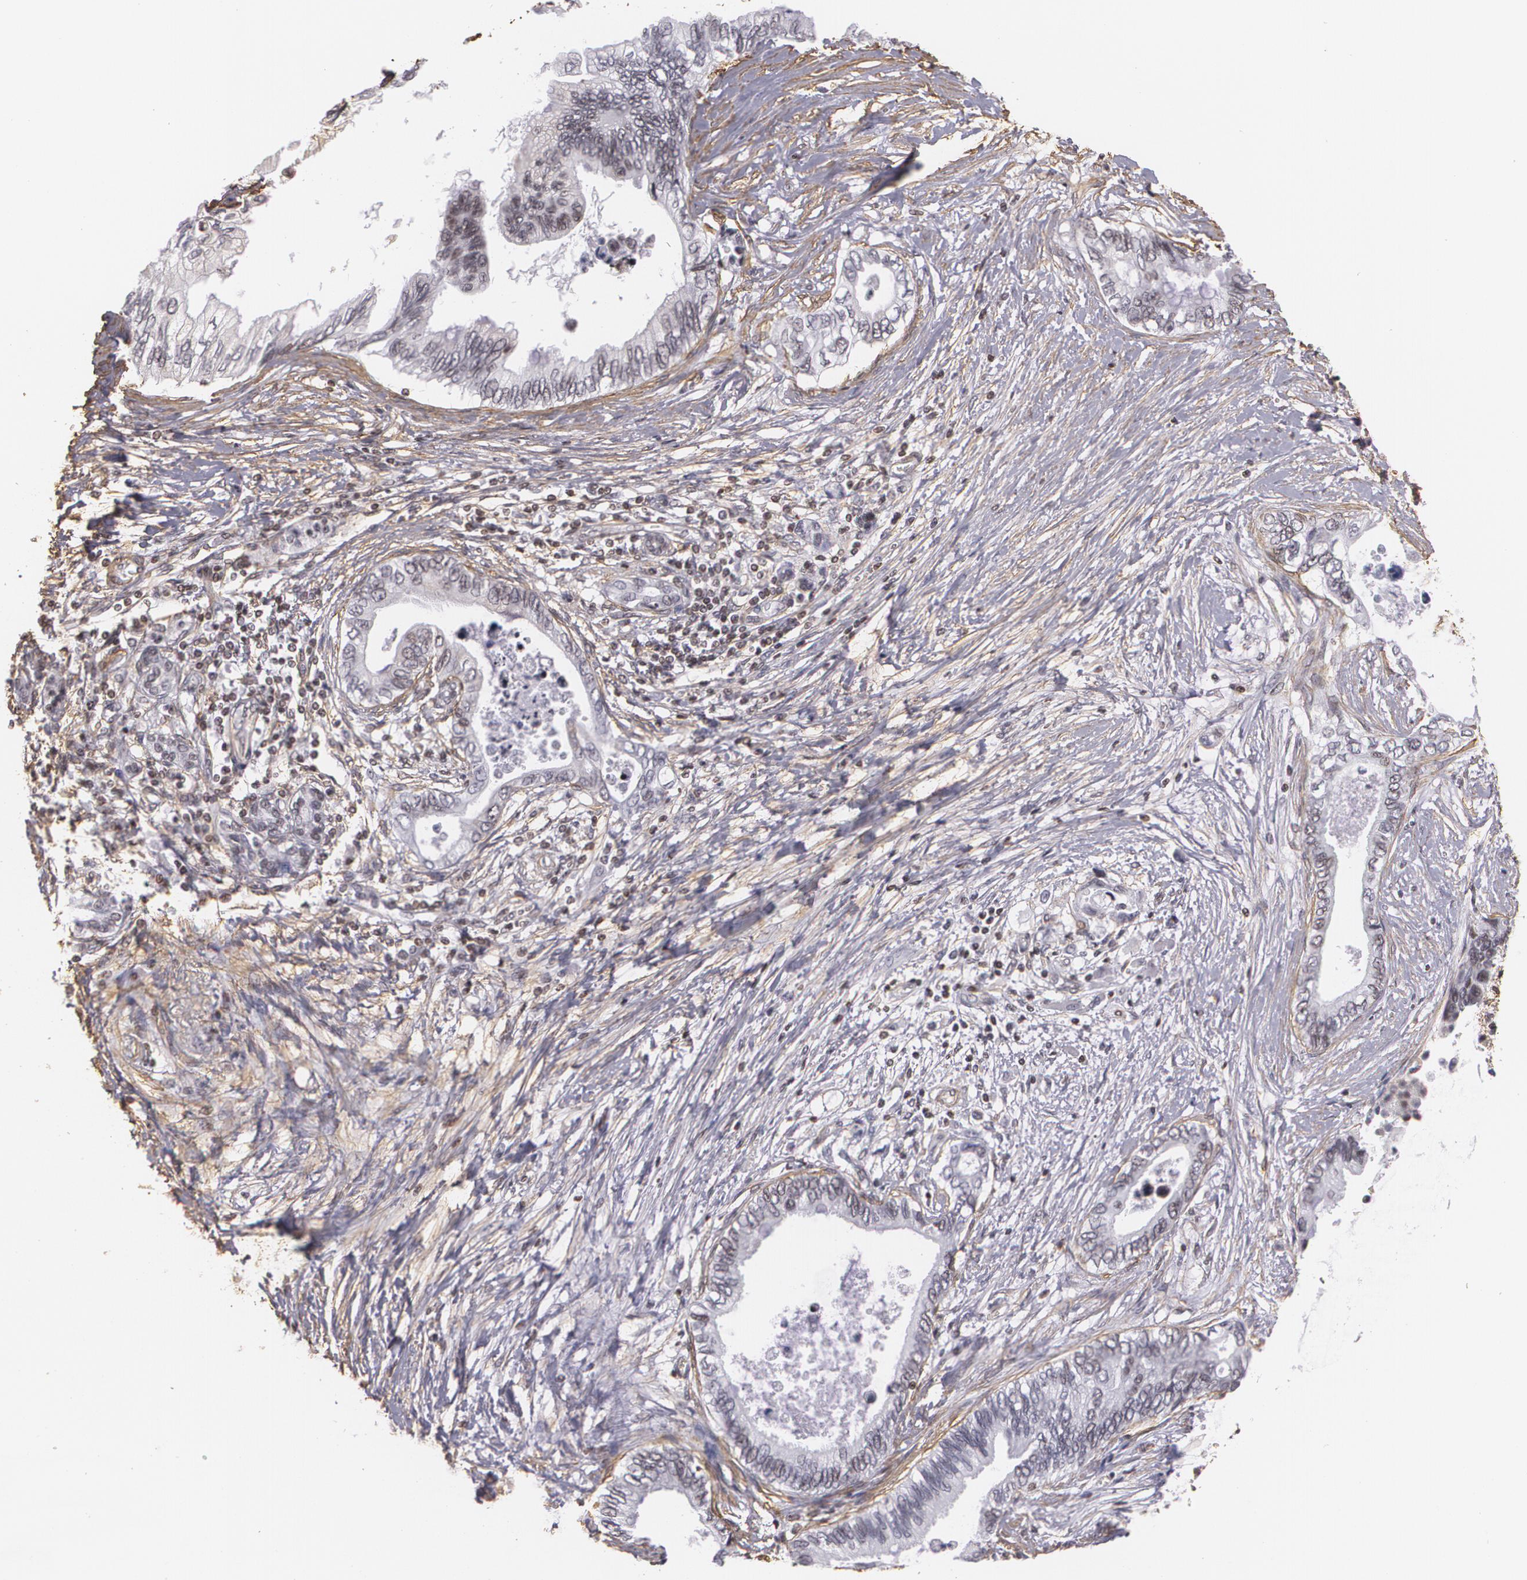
{"staining": {"intensity": "negative", "quantity": "none", "location": "none"}, "tissue": "pancreatic cancer", "cell_type": "Tumor cells", "image_type": "cancer", "snomed": [{"axis": "morphology", "description": "Adenocarcinoma, NOS"}, {"axis": "topography", "description": "Pancreas"}], "caption": "DAB immunohistochemical staining of human adenocarcinoma (pancreatic) displays no significant positivity in tumor cells.", "gene": "VAMP1", "patient": {"sex": "female", "age": 66}}